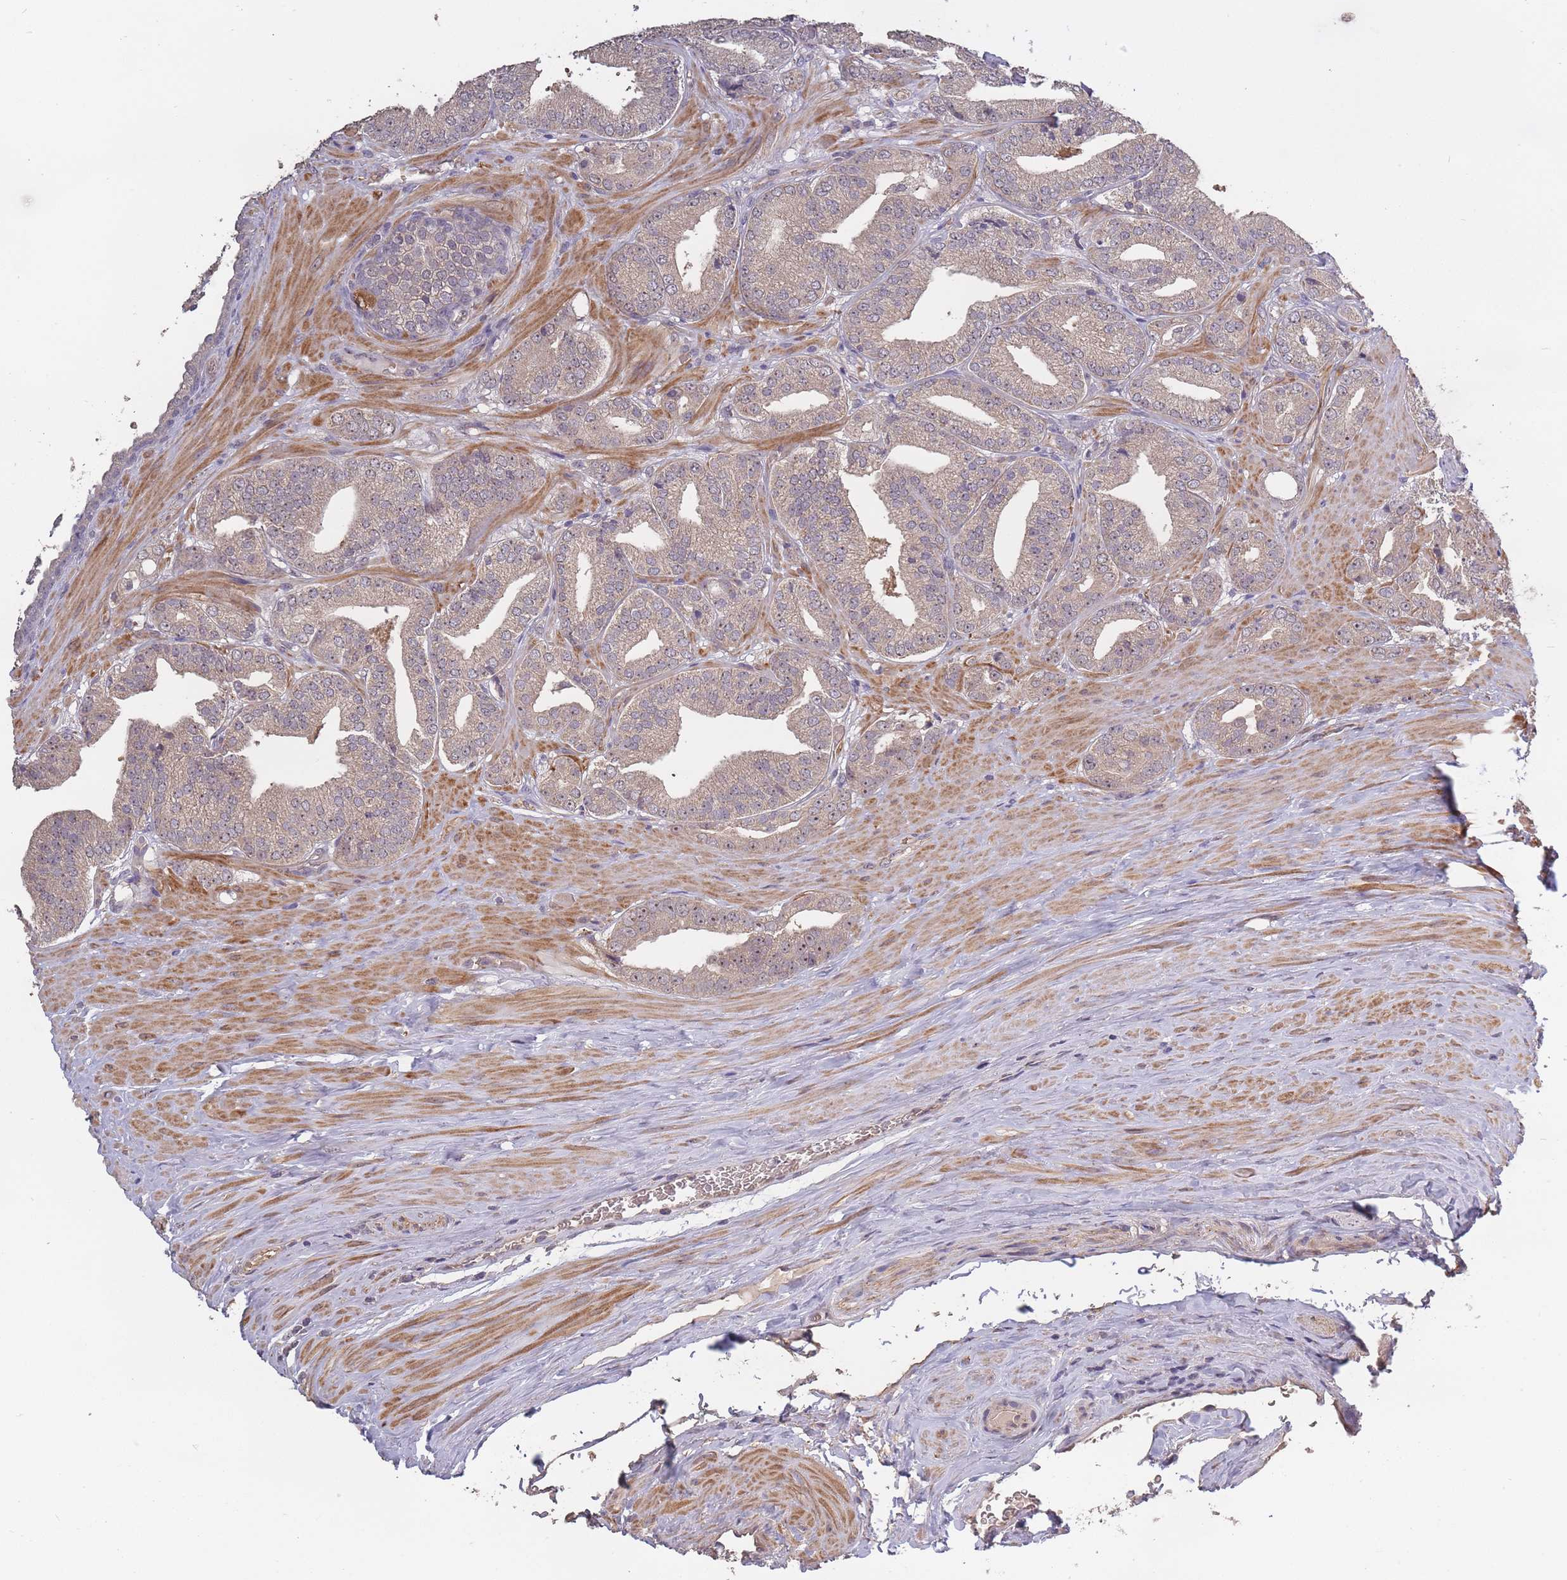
{"staining": {"intensity": "weak", "quantity": ">75%", "location": "cytoplasmic/membranous,nuclear"}, "tissue": "prostate cancer", "cell_type": "Tumor cells", "image_type": "cancer", "snomed": [{"axis": "morphology", "description": "Adenocarcinoma, High grade"}, {"axis": "topography", "description": "Prostate"}], "caption": "High-grade adenocarcinoma (prostate) stained with immunohistochemistry (IHC) demonstrates weak cytoplasmic/membranous and nuclear expression in about >75% of tumor cells.", "gene": "KIAA1755", "patient": {"sex": "male", "age": 63}}